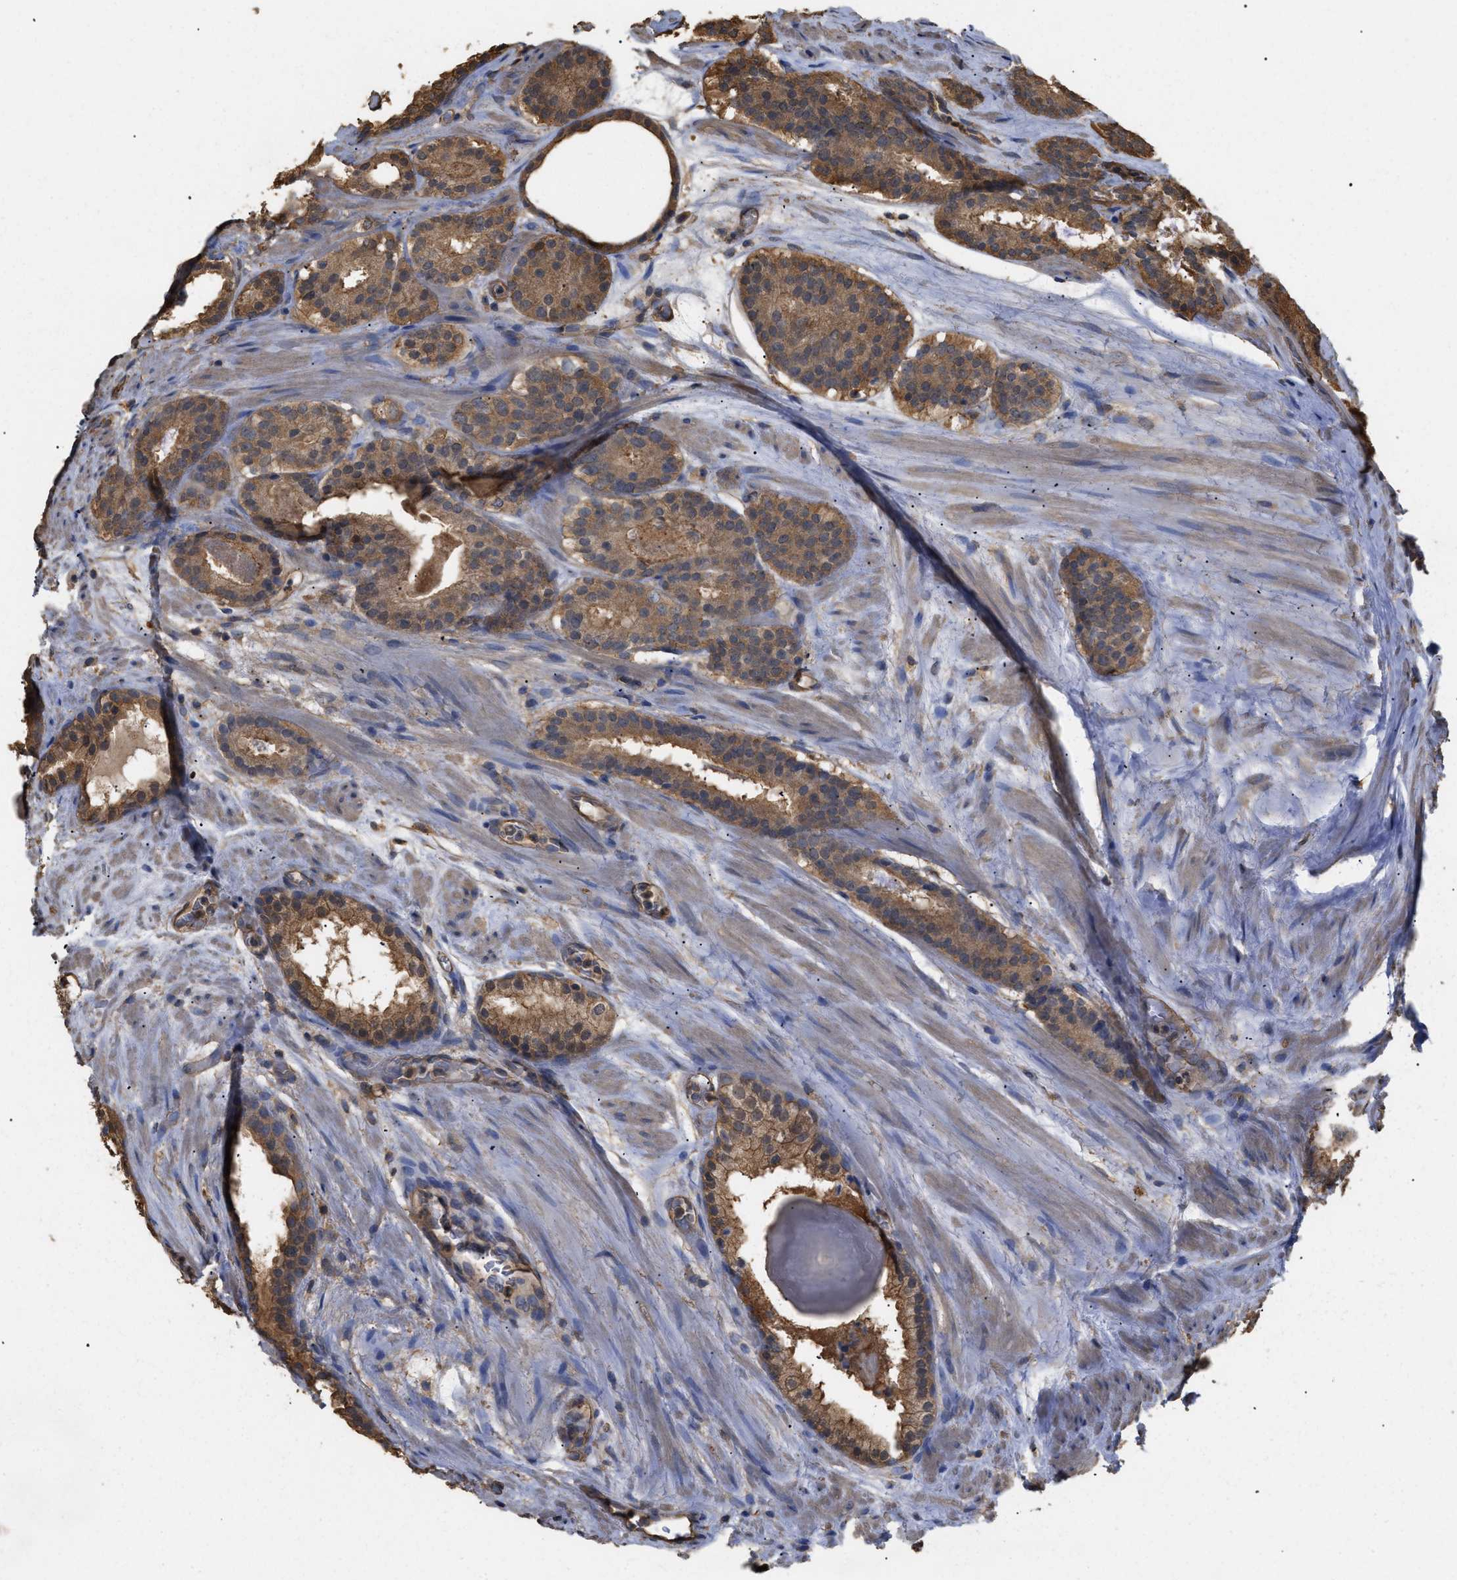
{"staining": {"intensity": "moderate", "quantity": ">75%", "location": "cytoplasmic/membranous"}, "tissue": "prostate cancer", "cell_type": "Tumor cells", "image_type": "cancer", "snomed": [{"axis": "morphology", "description": "Adenocarcinoma, Low grade"}, {"axis": "topography", "description": "Prostate"}], "caption": "This photomicrograph exhibits prostate cancer (low-grade adenocarcinoma) stained with IHC to label a protein in brown. The cytoplasmic/membranous of tumor cells show moderate positivity for the protein. Nuclei are counter-stained blue.", "gene": "CALM1", "patient": {"sex": "male", "age": 69}}